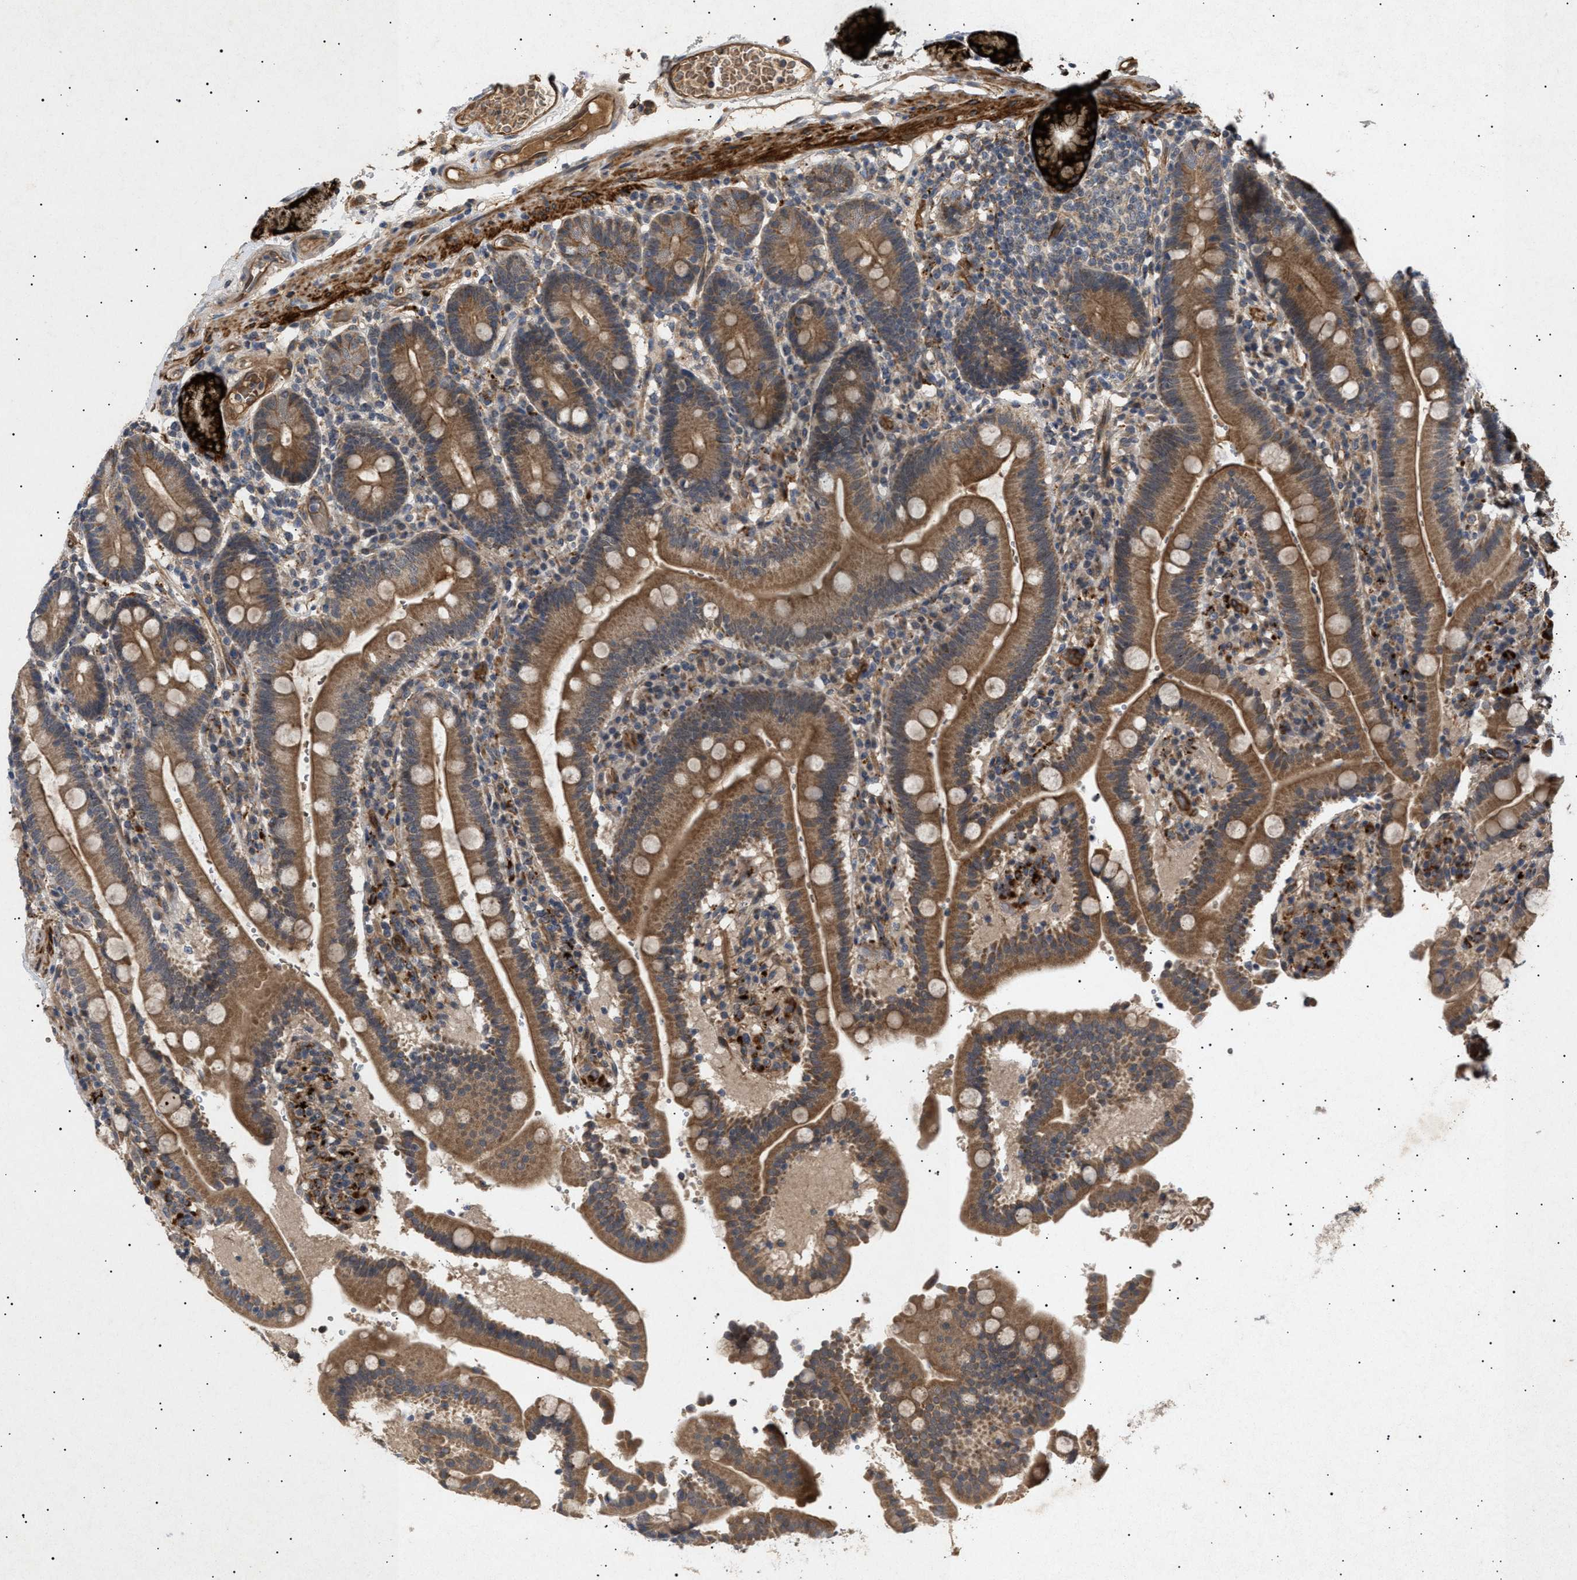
{"staining": {"intensity": "moderate", "quantity": ">75%", "location": "cytoplasmic/membranous"}, "tissue": "duodenum", "cell_type": "Glandular cells", "image_type": "normal", "snomed": [{"axis": "morphology", "description": "Normal tissue, NOS"}, {"axis": "topography", "description": "Small intestine, NOS"}], "caption": "Unremarkable duodenum demonstrates moderate cytoplasmic/membranous expression in approximately >75% of glandular cells, visualized by immunohistochemistry.", "gene": "SIRT5", "patient": {"sex": "female", "age": 71}}